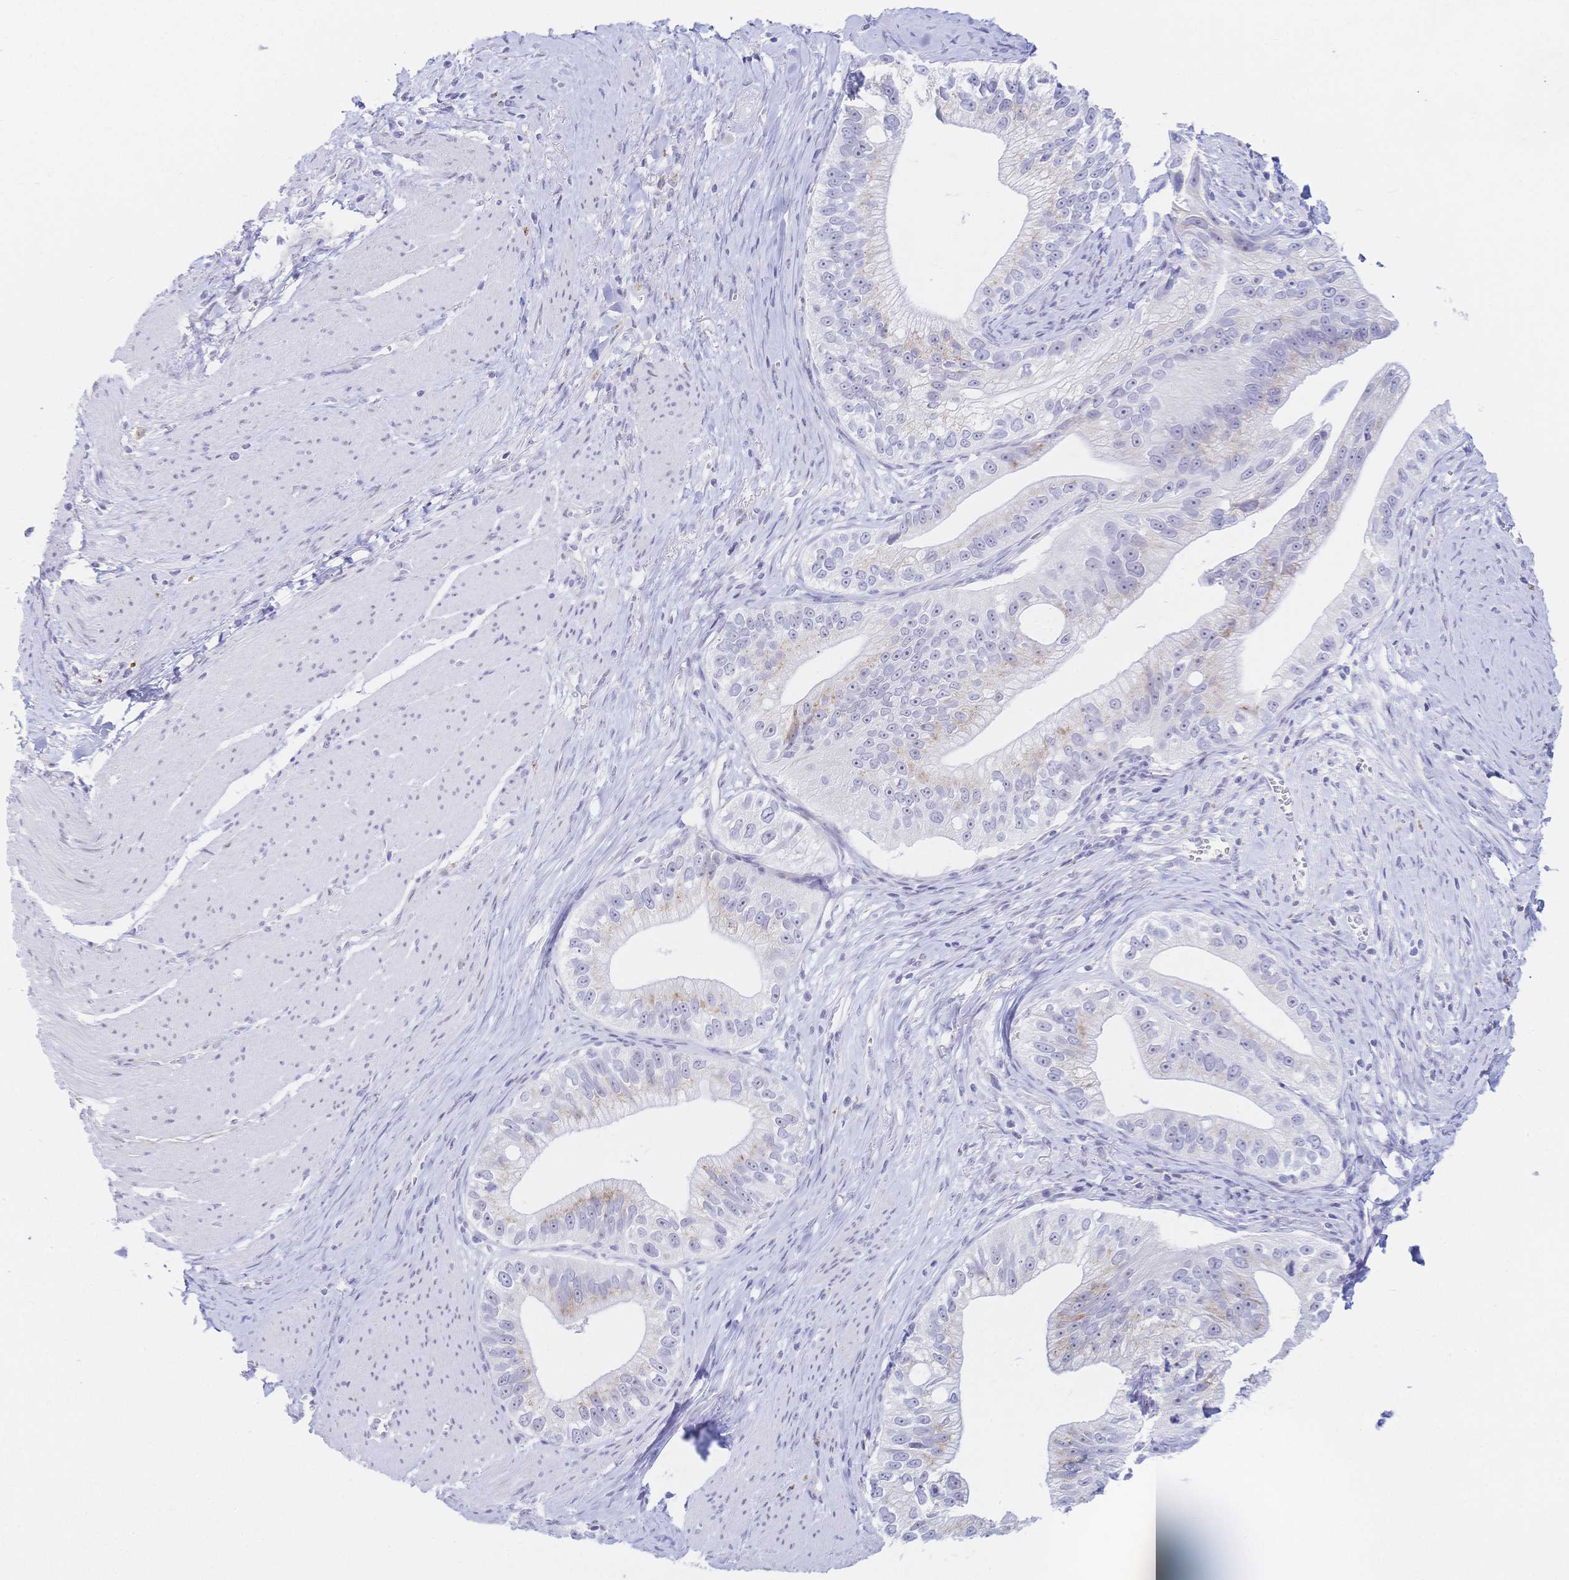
{"staining": {"intensity": "weak", "quantity": "25%-75%", "location": "cytoplasmic/membranous"}, "tissue": "pancreatic cancer", "cell_type": "Tumor cells", "image_type": "cancer", "snomed": [{"axis": "morphology", "description": "Adenocarcinoma, NOS"}, {"axis": "topography", "description": "Pancreas"}], "caption": "A histopathology image of human adenocarcinoma (pancreatic) stained for a protein displays weak cytoplasmic/membranous brown staining in tumor cells.", "gene": "CR2", "patient": {"sex": "male", "age": 70}}